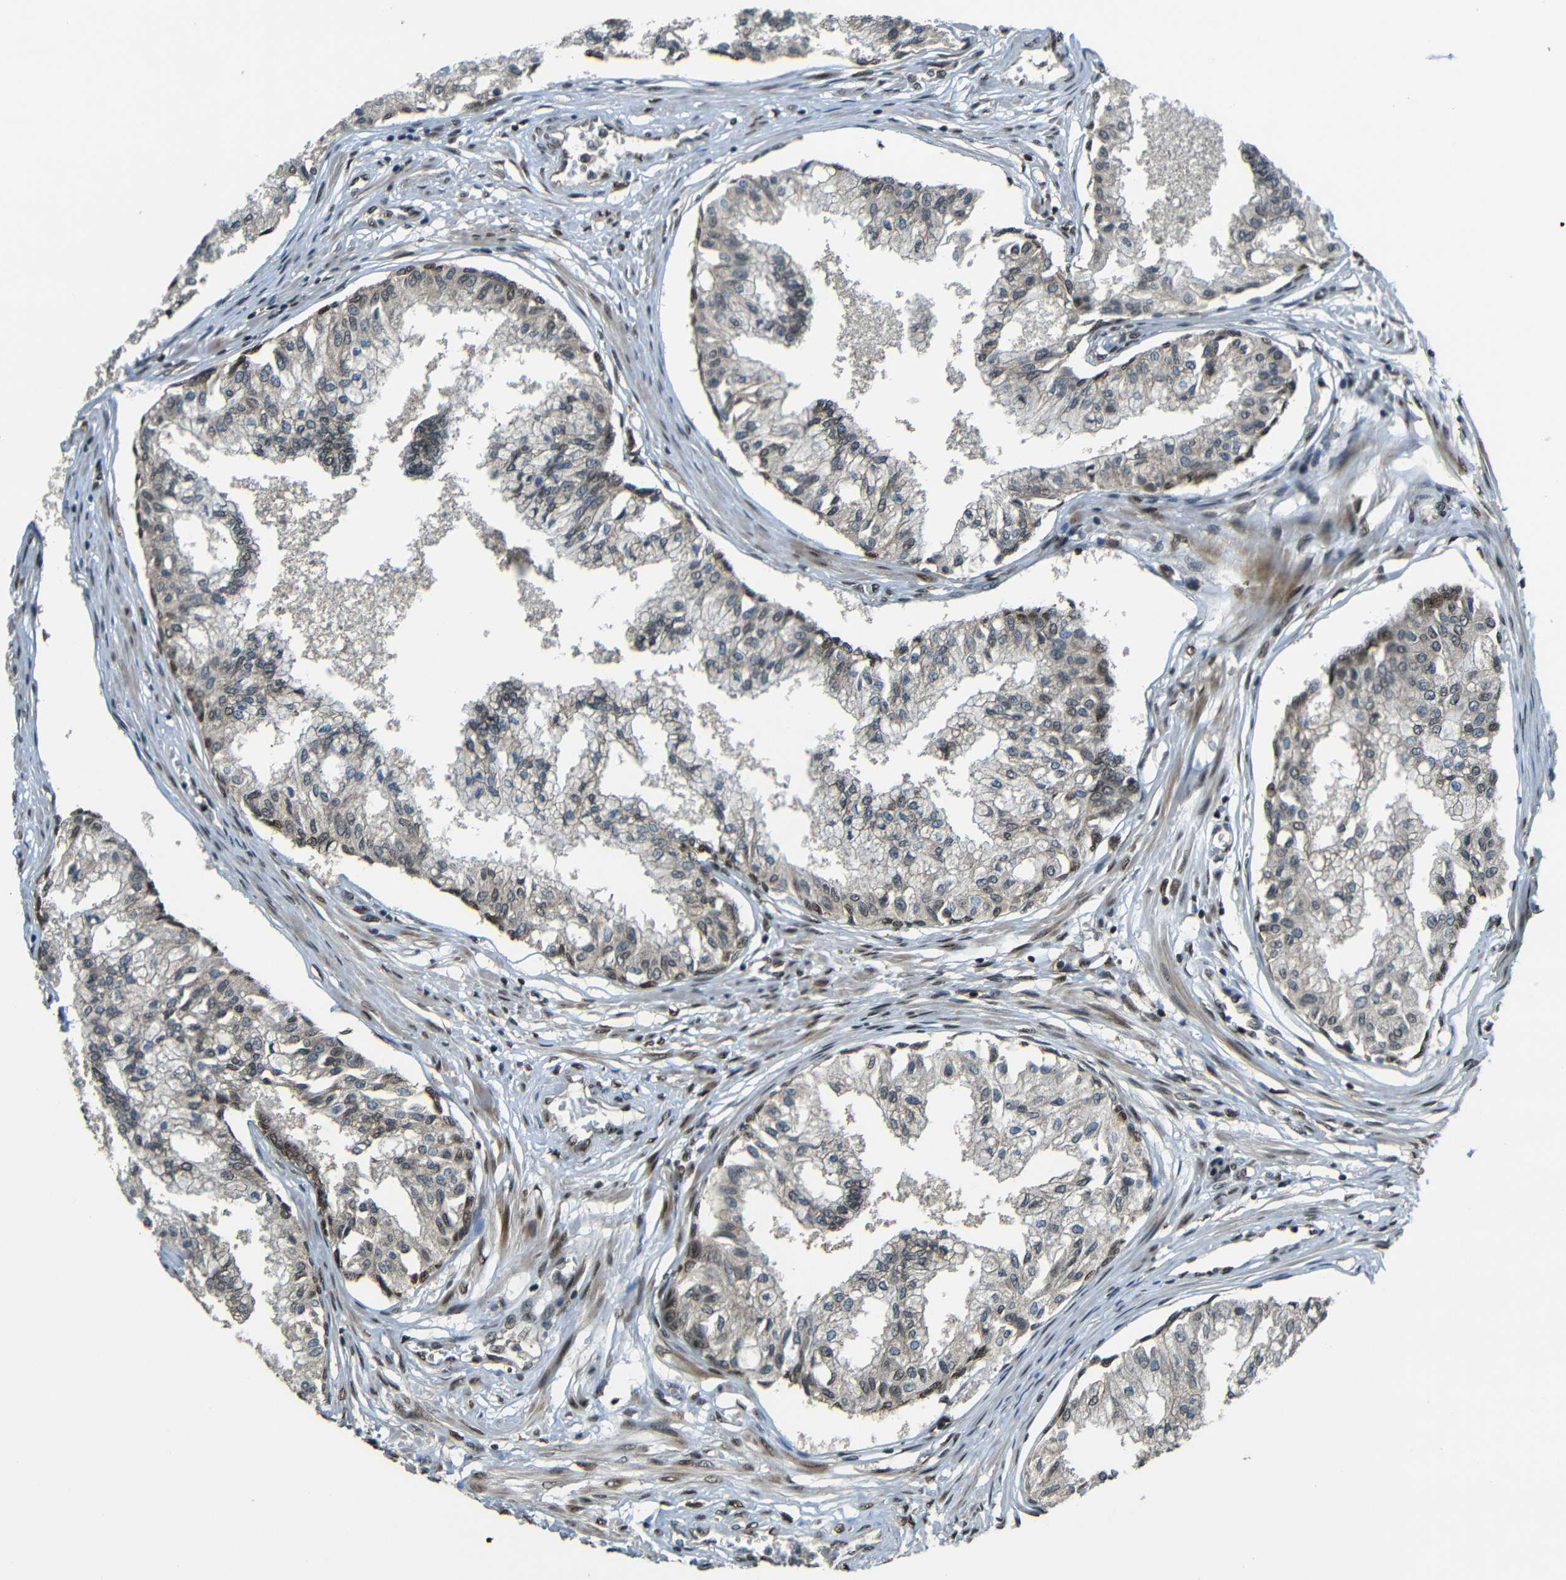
{"staining": {"intensity": "moderate", "quantity": "<25%", "location": "nuclear"}, "tissue": "prostate", "cell_type": "Glandular cells", "image_type": "normal", "snomed": [{"axis": "morphology", "description": "Normal tissue, NOS"}, {"axis": "topography", "description": "Prostate"}, {"axis": "topography", "description": "Seminal veicle"}], "caption": "The photomicrograph demonstrates immunohistochemical staining of unremarkable prostate. There is moderate nuclear expression is present in approximately <25% of glandular cells.", "gene": "PSIP1", "patient": {"sex": "male", "age": 60}}